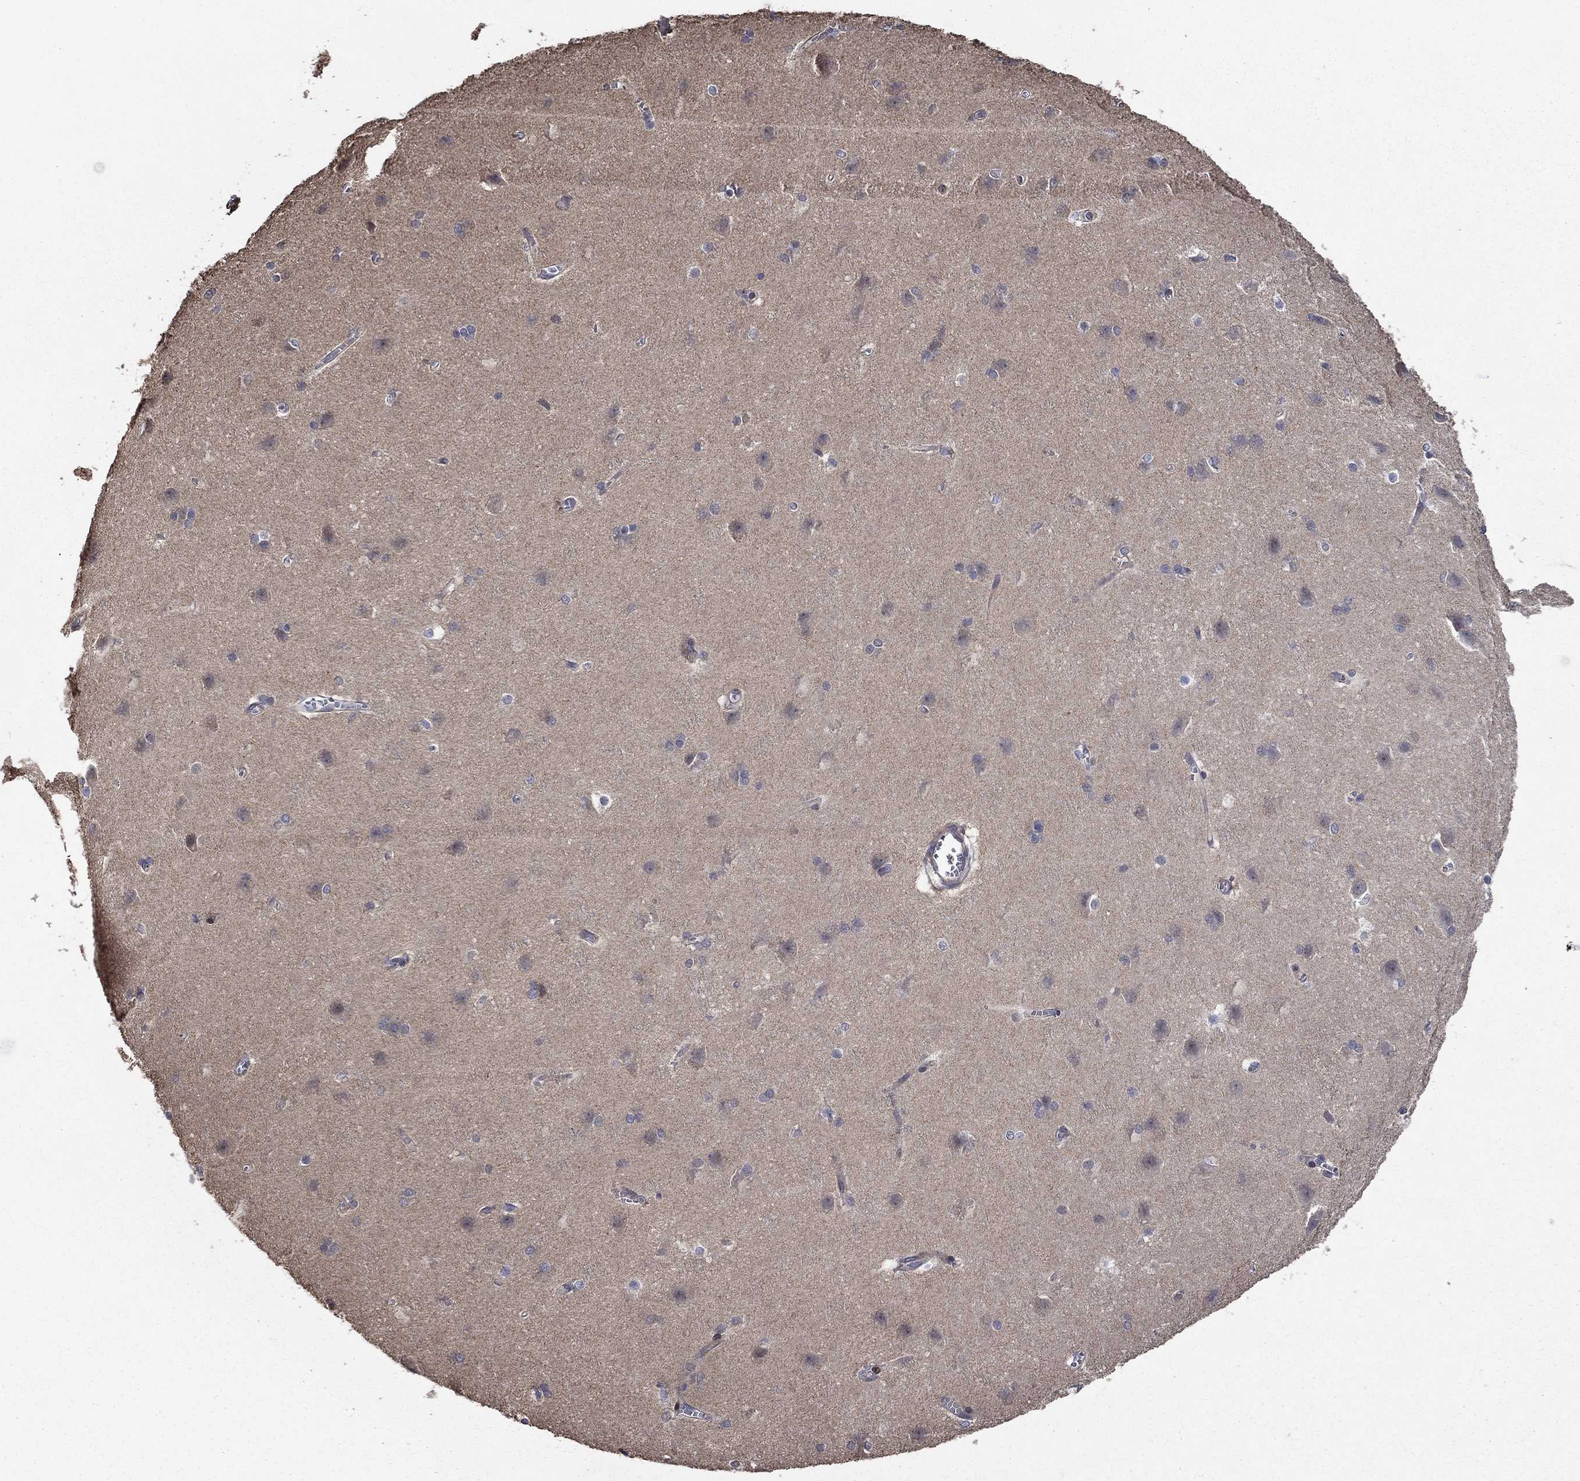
{"staining": {"intensity": "negative", "quantity": "none", "location": "none"}, "tissue": "cerebral cortex", "cell_type": "Endothelial cells", "image_type": "normal", "snomed": [{"axis": "morphology", "description": "Normal tissue, NOS"}, {"axis": "topography", "description": "Cerebral cortex"}], "caption": "Immunohistochemistry (IHC) micrograph of benign human cerebral cortex stained for a protein (brown), which reveals no expression in endothelial cells.", "gene": "DVL1", "patient": {"sex": "male", "age": 37}}